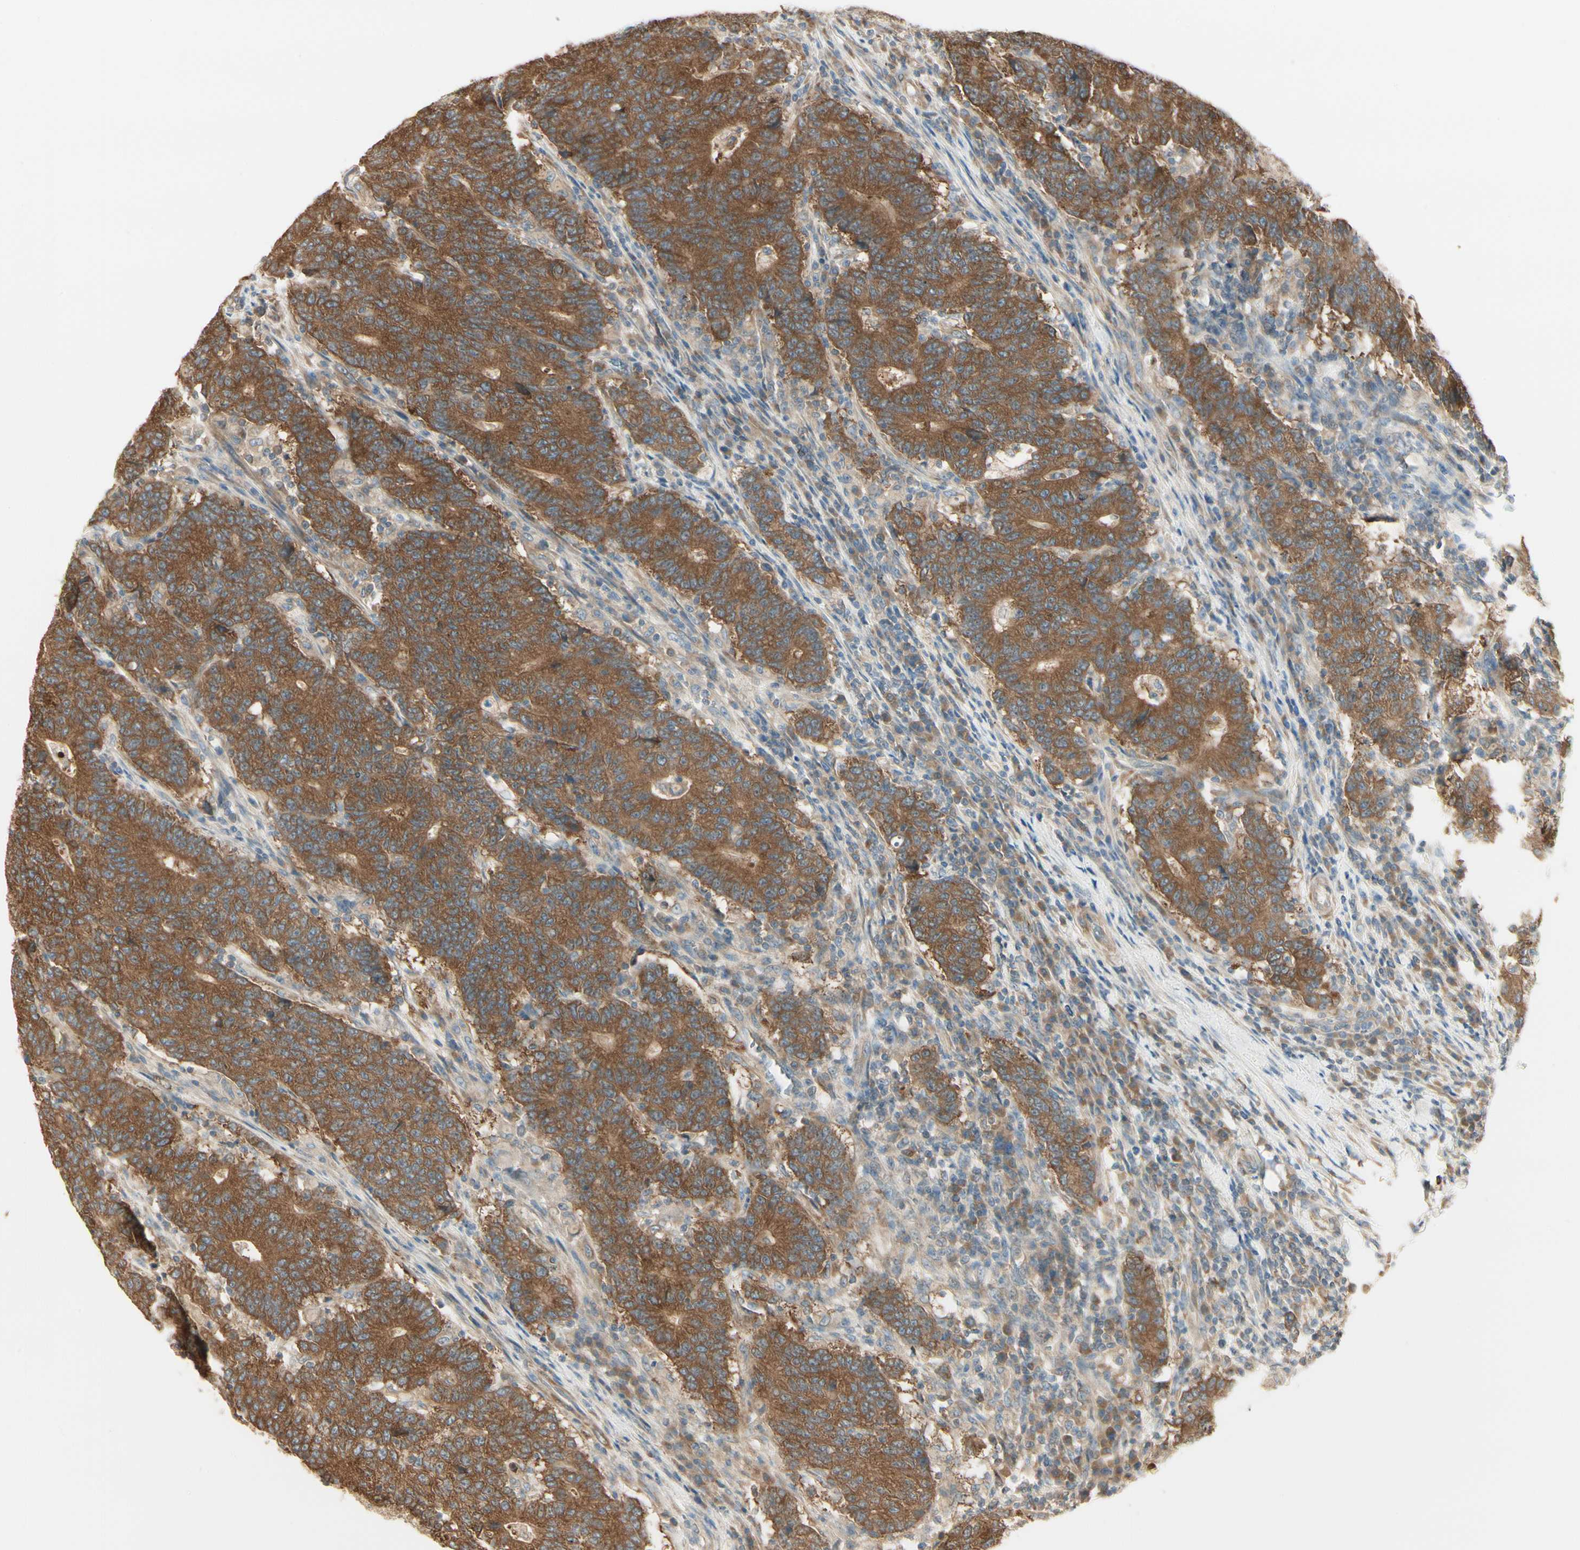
{"staining": {"intensity": "strong", "quantity": ">75%", "location": "cytoplasmic/membranous"}, "tissue": "colorectal cancer", "cell_type": "Tumor cells", "image_type": "cancer", "snomed": [{"axis": "morphology", "description": "Normal tissue, NOS"}, {"axis": "morphology", "description": "Adenocarcinoma, NOS"}, {"axis": "topography", "description": "Colon"}], "caption": "The image shows immunohistochemical staining of adenocarcinoma (colorectal). There is strong cytoplasmic/membranous expression is identified in approximately >75% of tumor cells.", "gene": "IRAG1", "patient": {"sex": "female", "age": 75}}